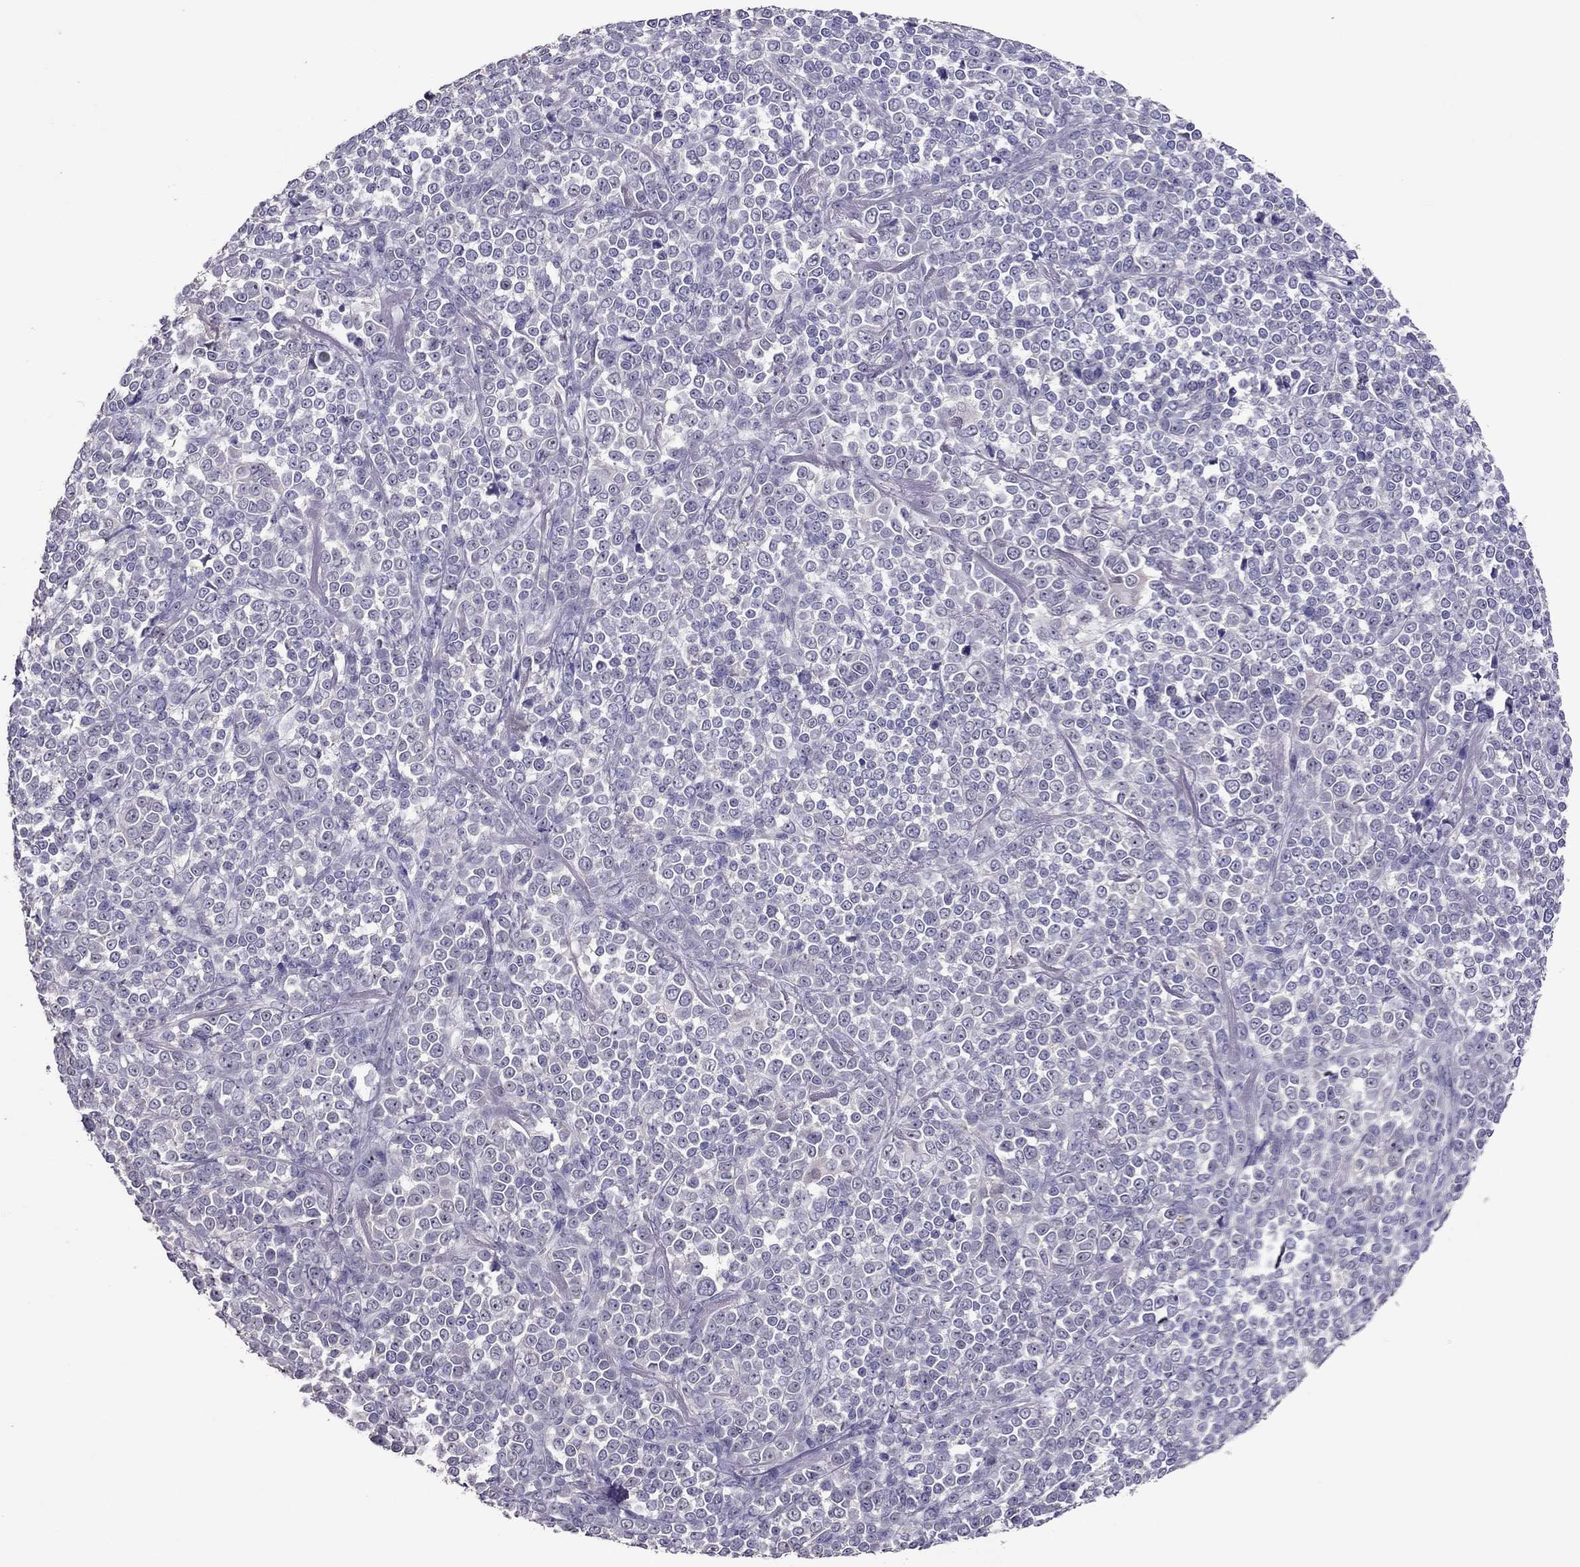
{"staining": {"intensity": "negative", "quantity": "none", "location": "none"}, "tissue": "melanoma", "cell_type": "Tumor cells", "image_type": "cancer", "snomed": [{"axis": "morphology", "description": "Malignant melanoma, NOS"}, {"axis": "topography", "description": "Skin"}], "caption": "This is a micrograph of immunohistochemistry staining of melanoma, which shows no staining in tumor cells.", "gene": "LRRC46", "patient": {"sex": "female", "age": 95}}